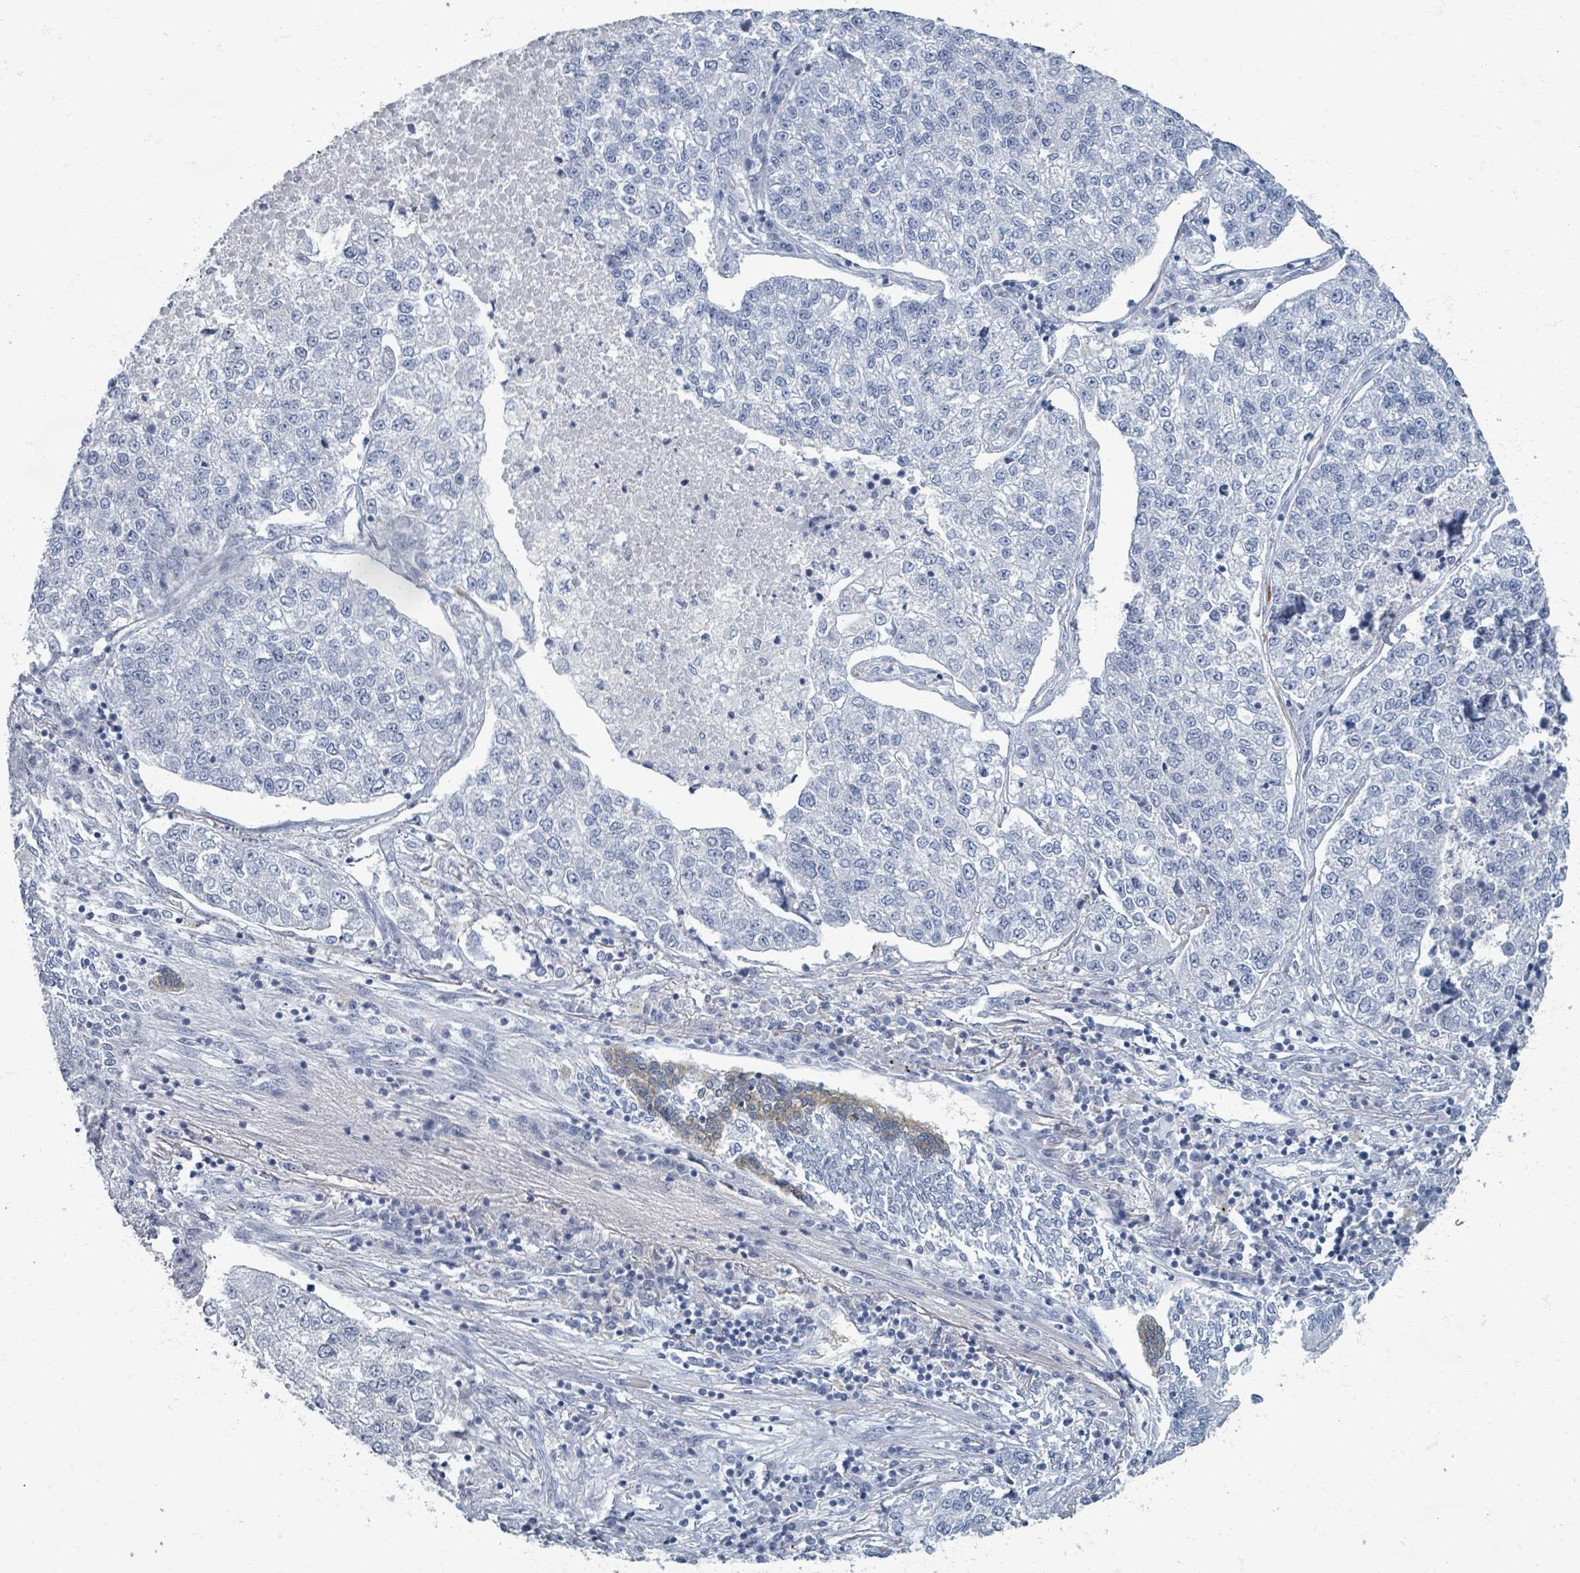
{"staining": {"intensity": "negative", "quantity": "none", "location": "none"}, "tissue": "lung cancer", "cell_type": "Tumor cells", "image_type": "cancer", "snomed": [{"axis": "morphology", "description": "Adenocarcinoma, NOS"}, {"axis": "topography", "description": "Lung"}], "caption": "This is an IHC photomicrograph of human lung cancer. There is no staining in tumor cells.", "gene": "TAS2R1", "patient": {"sex": "male", "age": 49}}